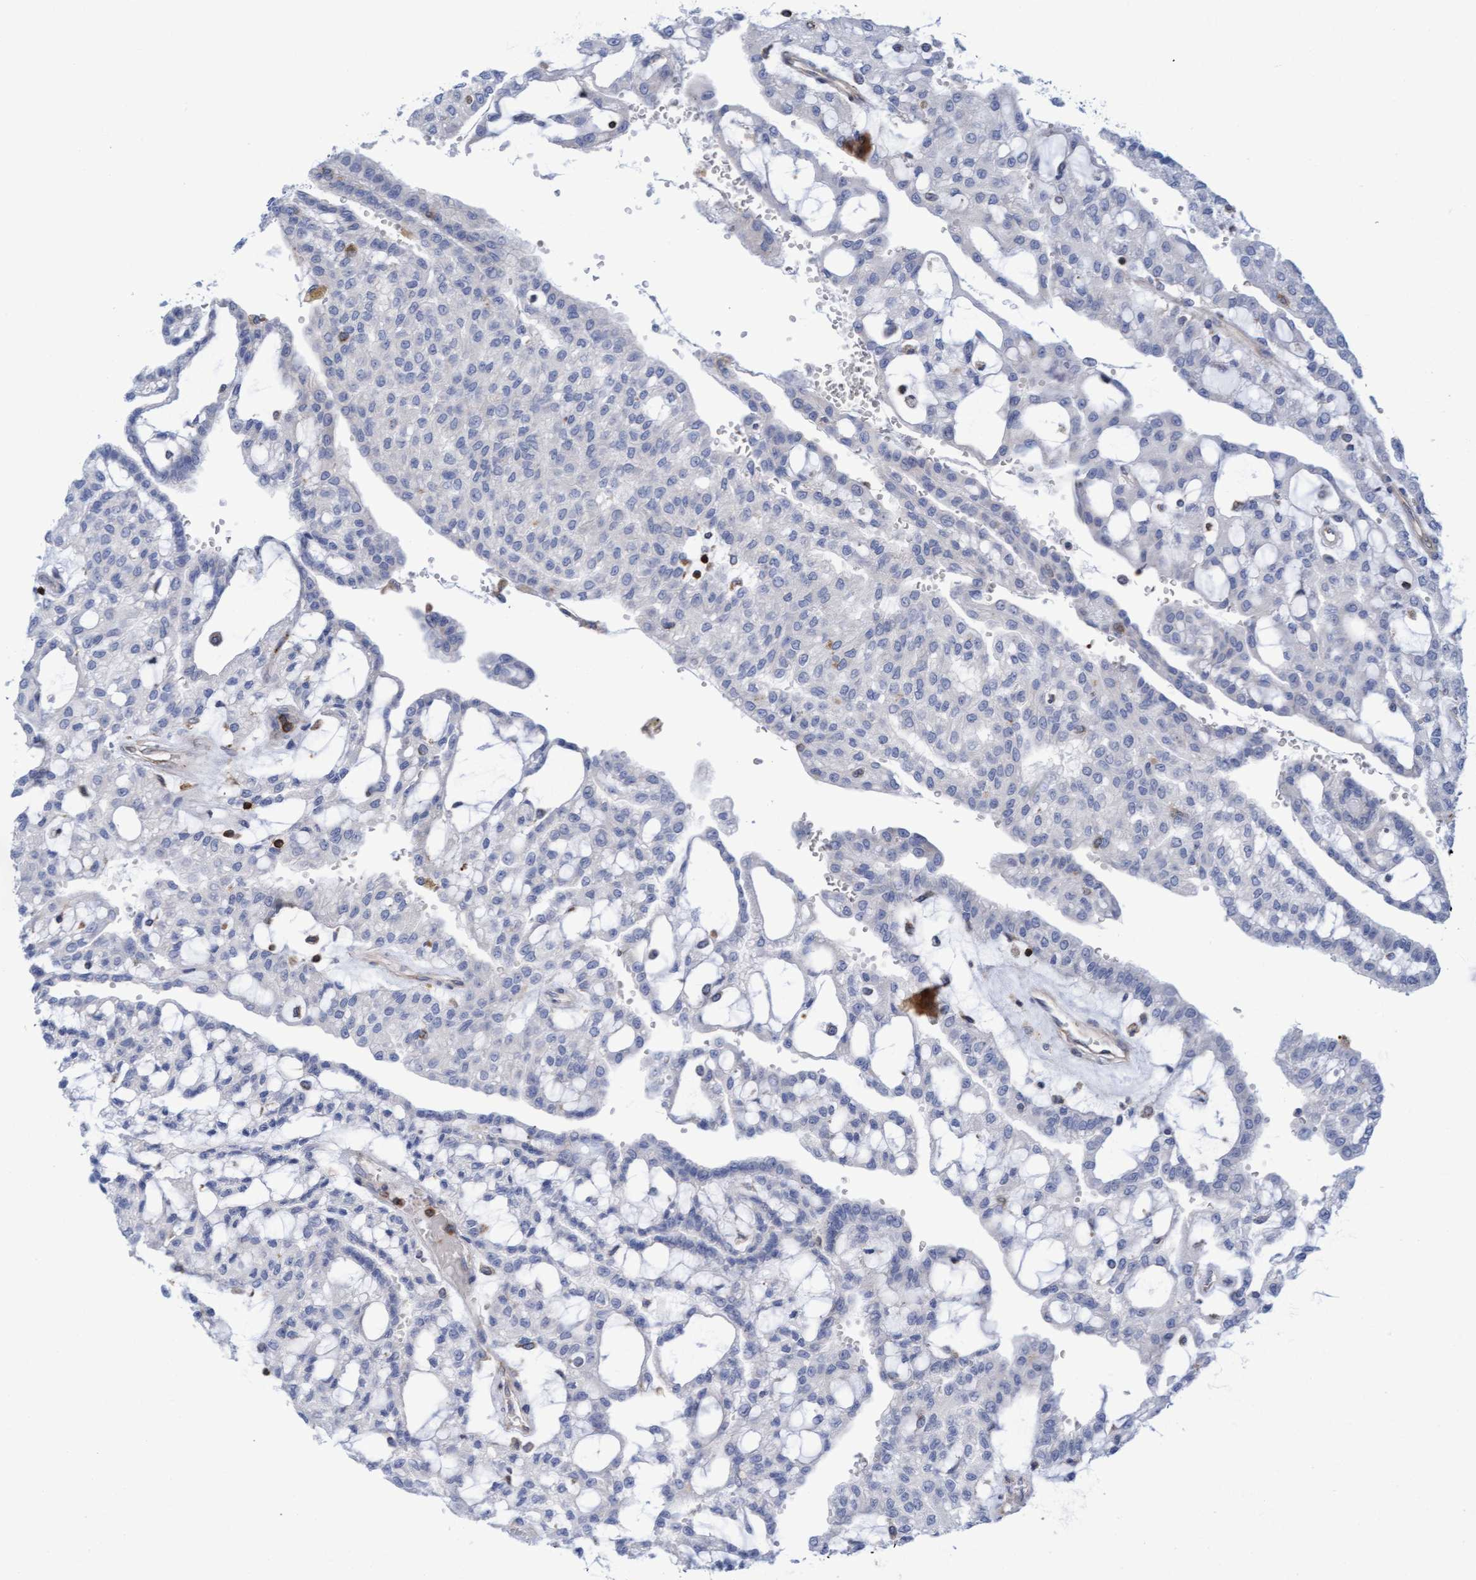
{"staining": {"intensity": "negative", "quantity": "none", "location": "none"}, "tissue": "renal cancer", "cell_type": "Tumor cells", "image_type": "cancer", "snomed": [{"axis": "morphology", "description": "Adenocarcinoma, NOS"}, {"axis": "topography", "description": "Kidney"}], "caption": "The photomicrograph displays no staining of tumor cells in adenocarcinoma (renal).", "gene": "FNBP1", "patient": {"sex": "male", "age": 63}}